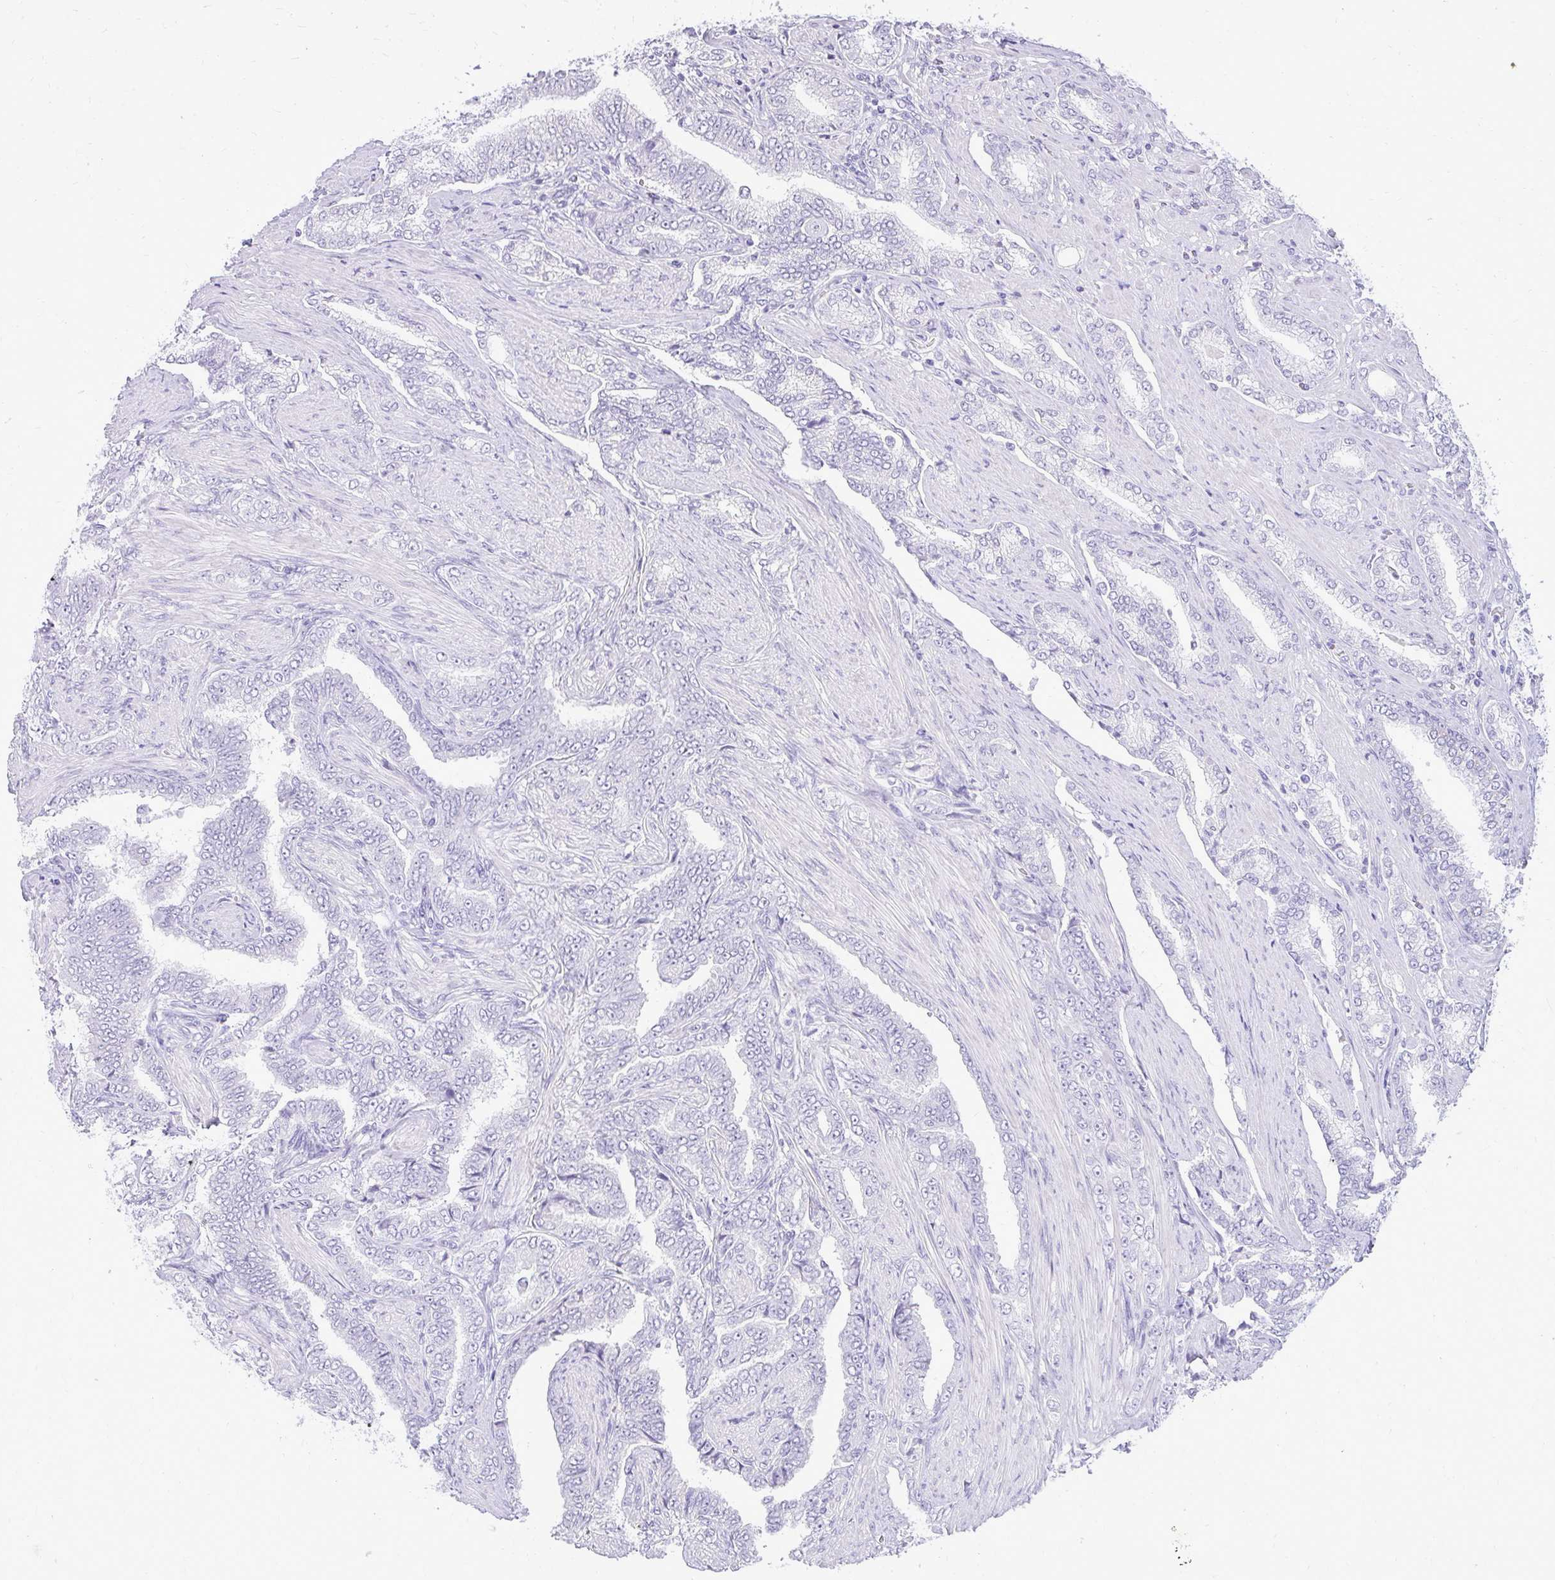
{"staining": {"intensity": "negative", "quantity": "none", "location": "none"}, "tissue": "prostate cancer", "cell_type": "Tumor cells", "image_type": "cancer", "snomed": [{"axis": "morphology", "description": "Adenocarcinoma, High grade"}, {"axis": "topography", "description": "Prostate"}], "caption": "A histopathology image of human prostate cancer is negative for staining in tumor cells.", "gene": "PRAP1", "patient": {"sex": "male", "age": 72}}